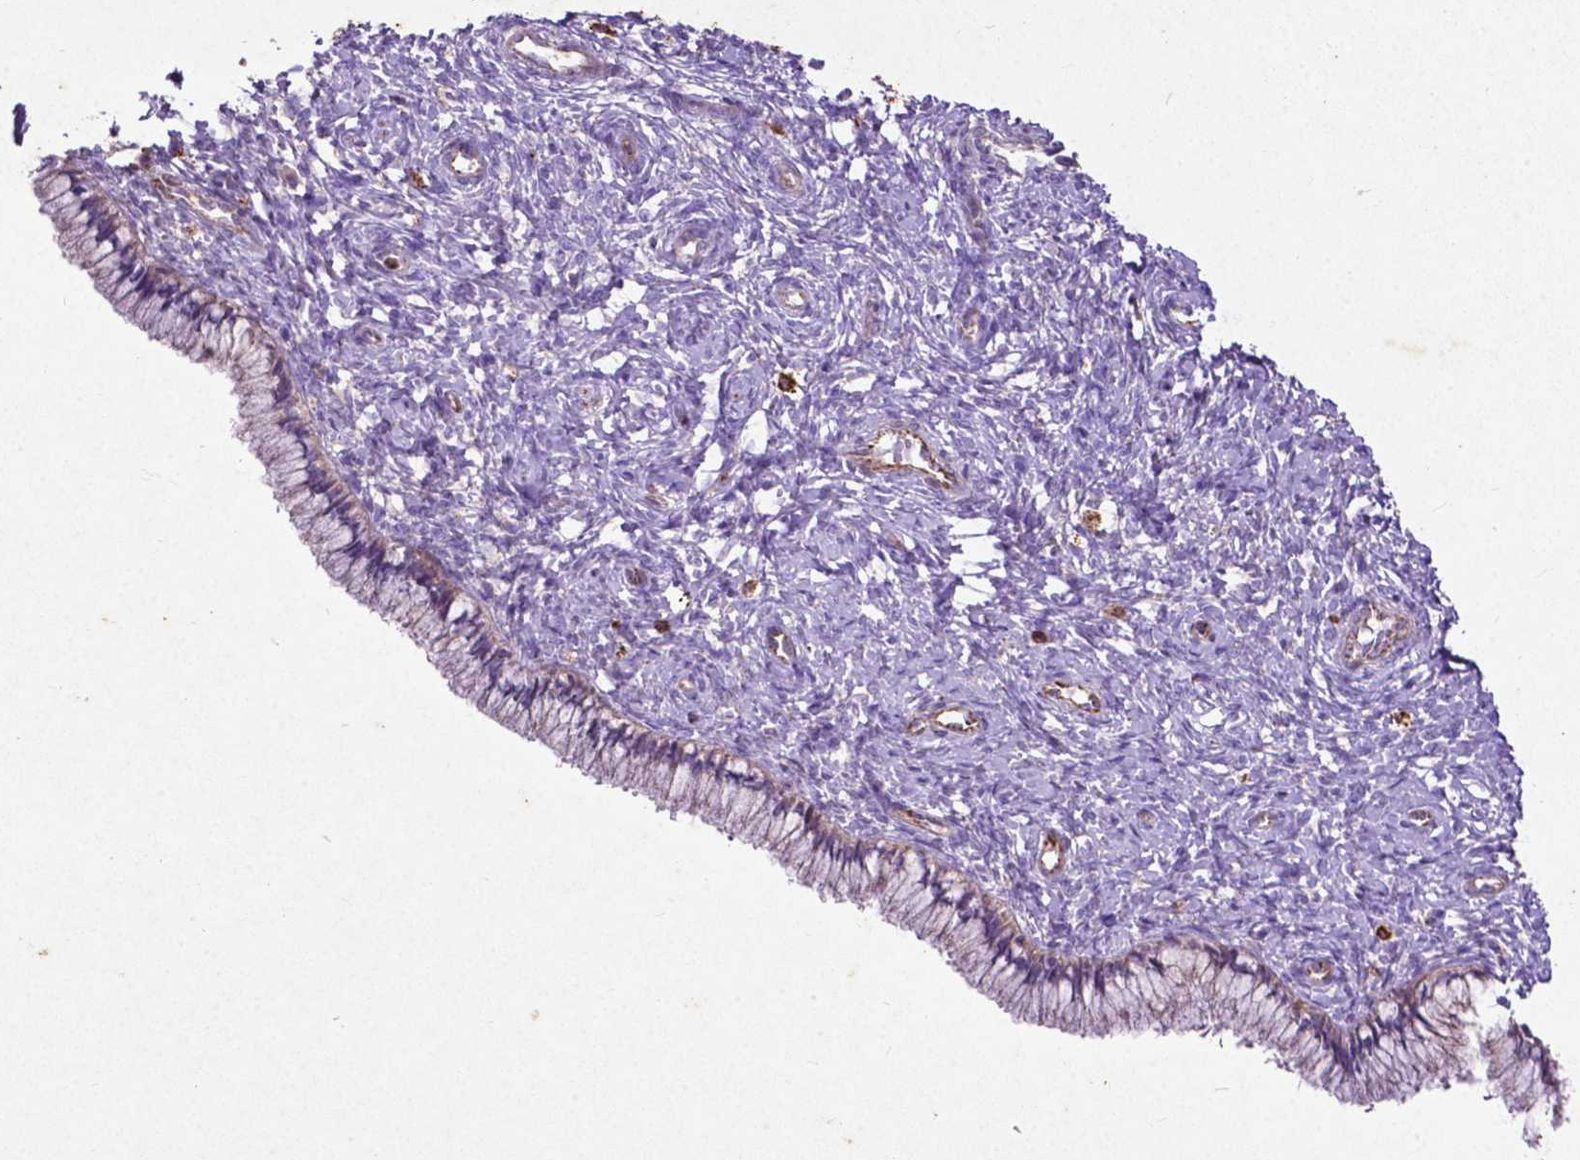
{"staining": {"intensity": "weak", "quantity": "25%-75%", "location": "cytoplasmic/membranous"}, "tissue": "cervix", "cell_type": "Glandular cells", "image_type": "normal", "snomed": [{"axis": "morphology", "description": "Normal tissue, NOS"}, {"axis": "topography", "description": "Cervix"}], "caption": "High-magnification brightfield microscopy of benign cervix stained with DAB (3,3'-diaminobenzidine) (brown) and counterstained with hematoxylin (blue). glandular cells exhibit weak cytoplasmic/membranous expression is seen in about25%-75% of cells.", "gene": "THEGL", "patient": {"sex": "female", "age": 37}}